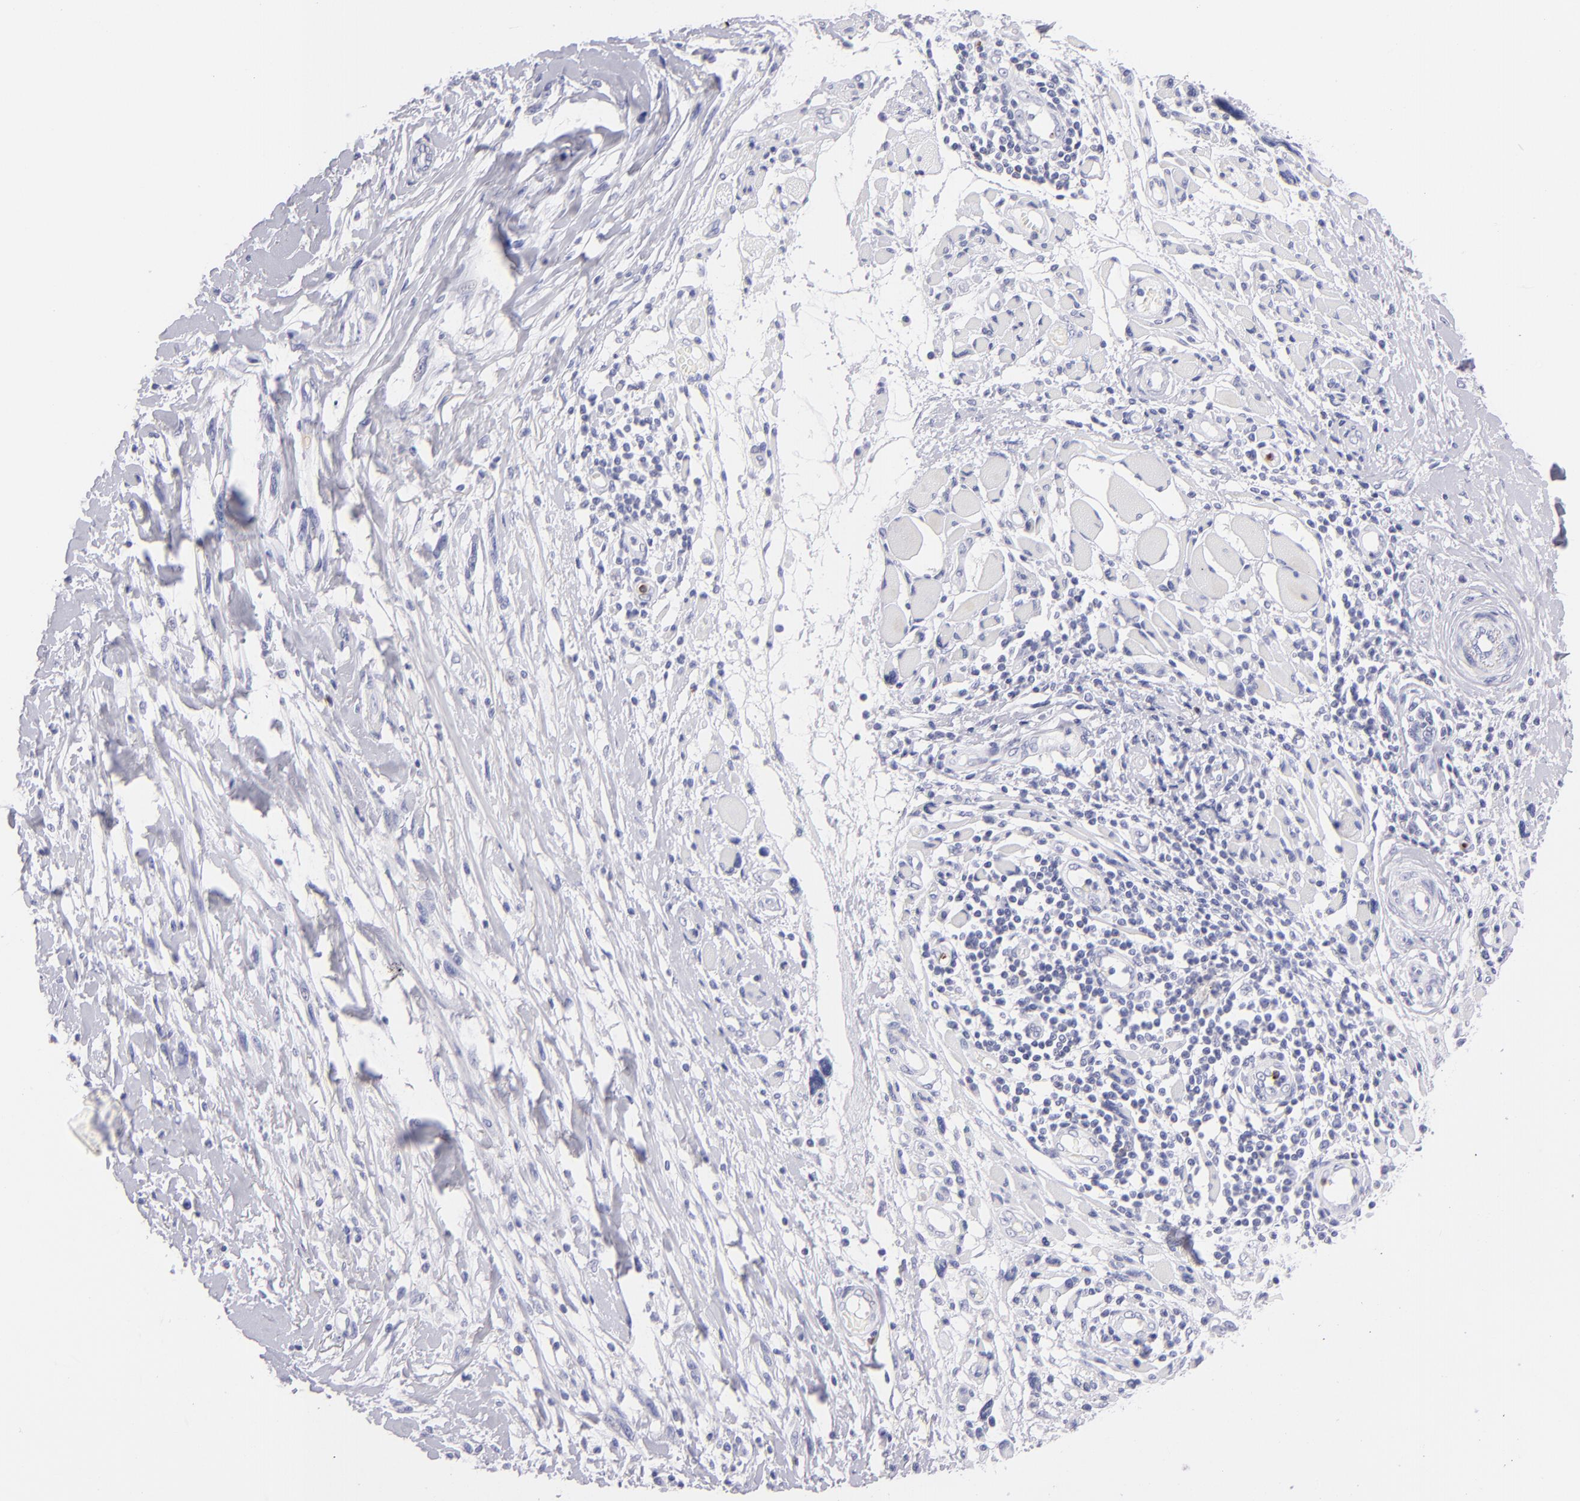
{"staining": {"intensity": "negative", "quantity": "none", "location": "none"}, "tissue": "melanoma", "cell_type": "Tumor cells", "image_type": "cancer", "snomed": [{"axis": "morphology", "description": "Malignant melanoma, NOS"}, {"axis": "topography", "description": "Skin"}], "caption": "Tumor cells are negative for brown protein staining in malignant melanoma.", "gene": "PRF1", "patient": {"sex": "male", "age": 91}}